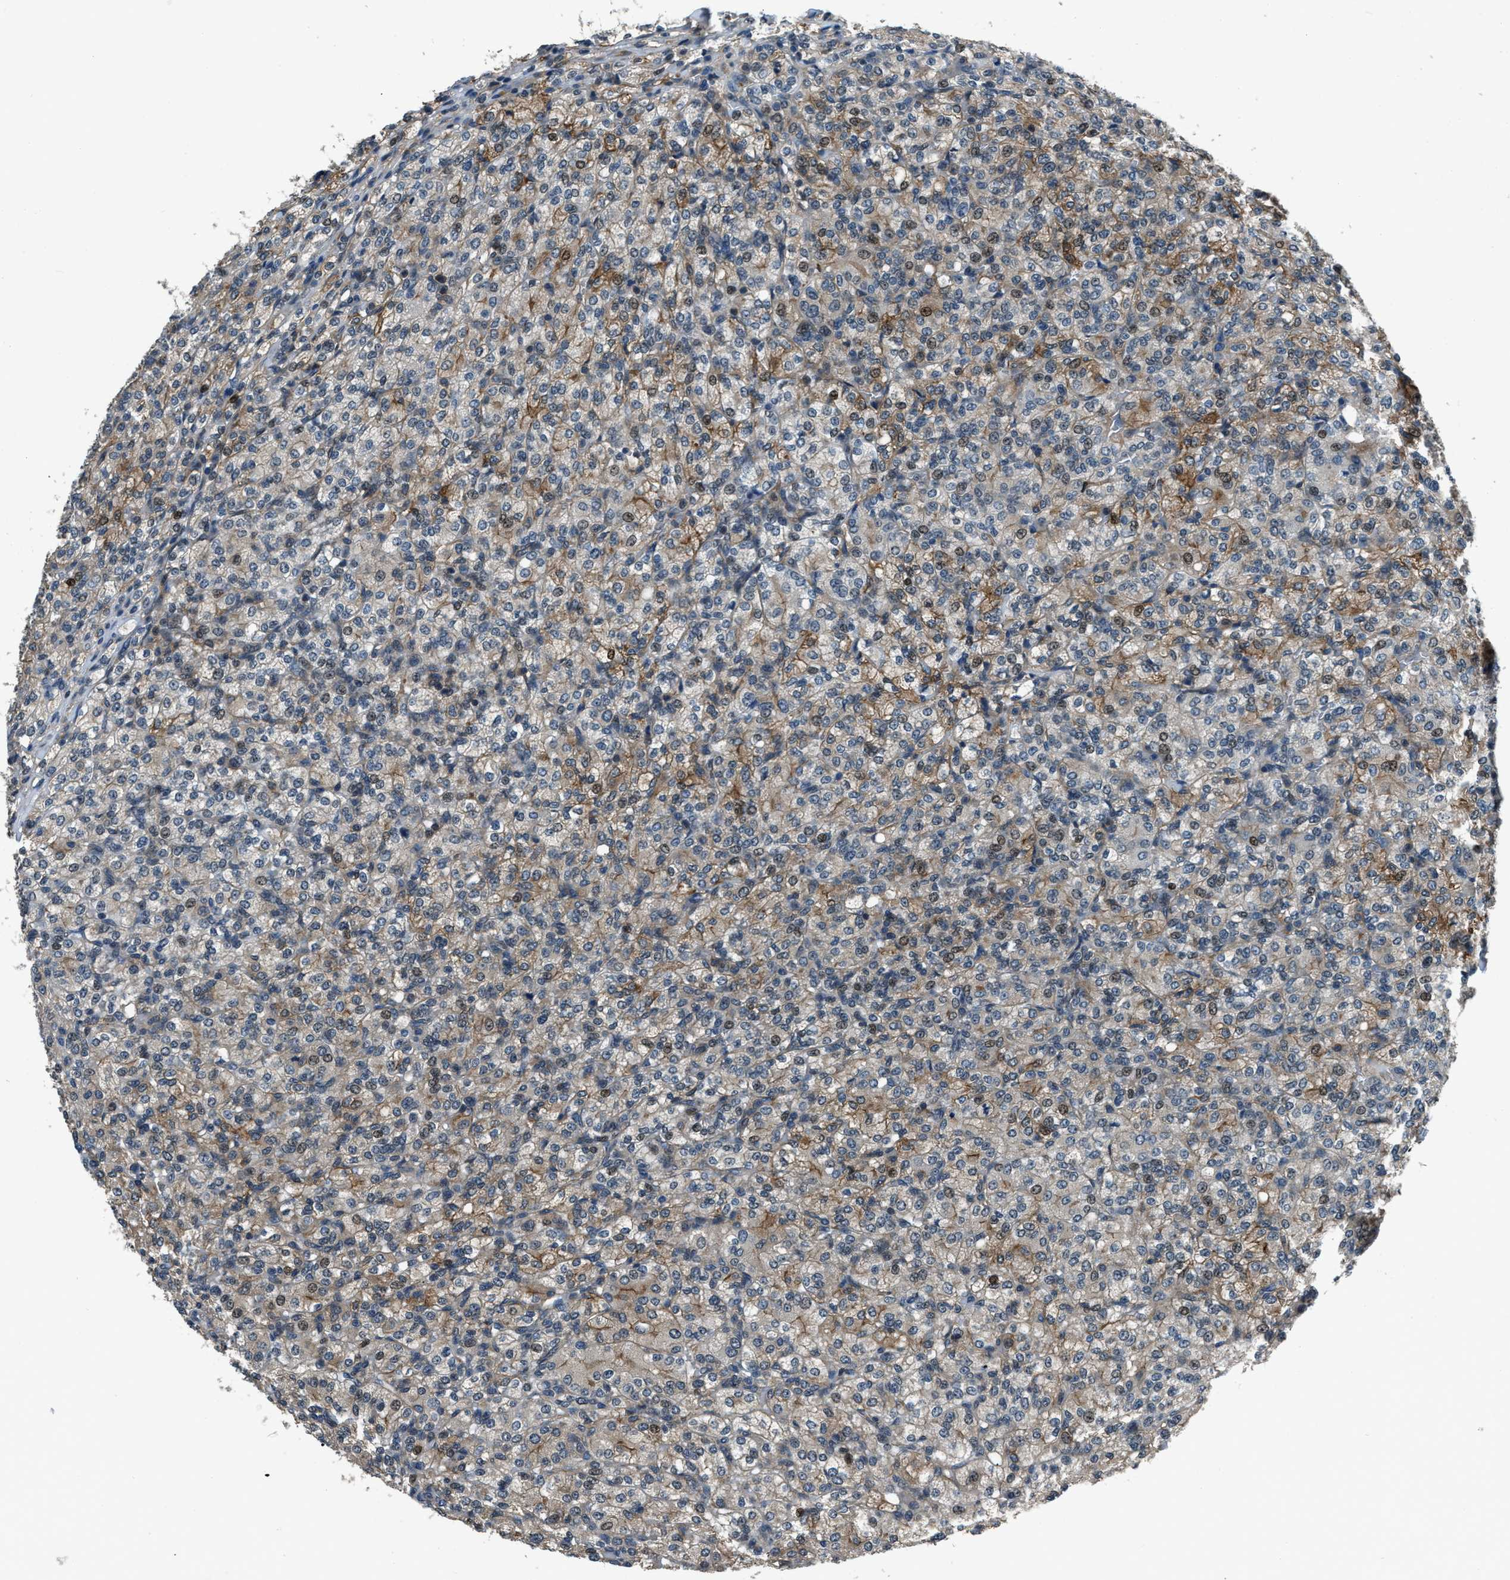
{"staining": {"intensity": "moderate", "quantity": "25%-75%", "location": "cytoplasmic/membranous,nuclear"}, "tissue": "renal cancer", "cell_type": "Tumor cells", "image_type": "cancer", "snomed": [{"axis": "morphology", "description": "Adenocarcinoma, NOS"}, {"axis": "topography", "description": "Kidney"}], "caption": "Moderate cytoplasmic/membranous and nuclear expression is identified in approximately 25%-75% of tumor cells in renal adenocarcinoma.", "gene": "NUDCD3", "patient": {"sex": "male", "age": 77}}